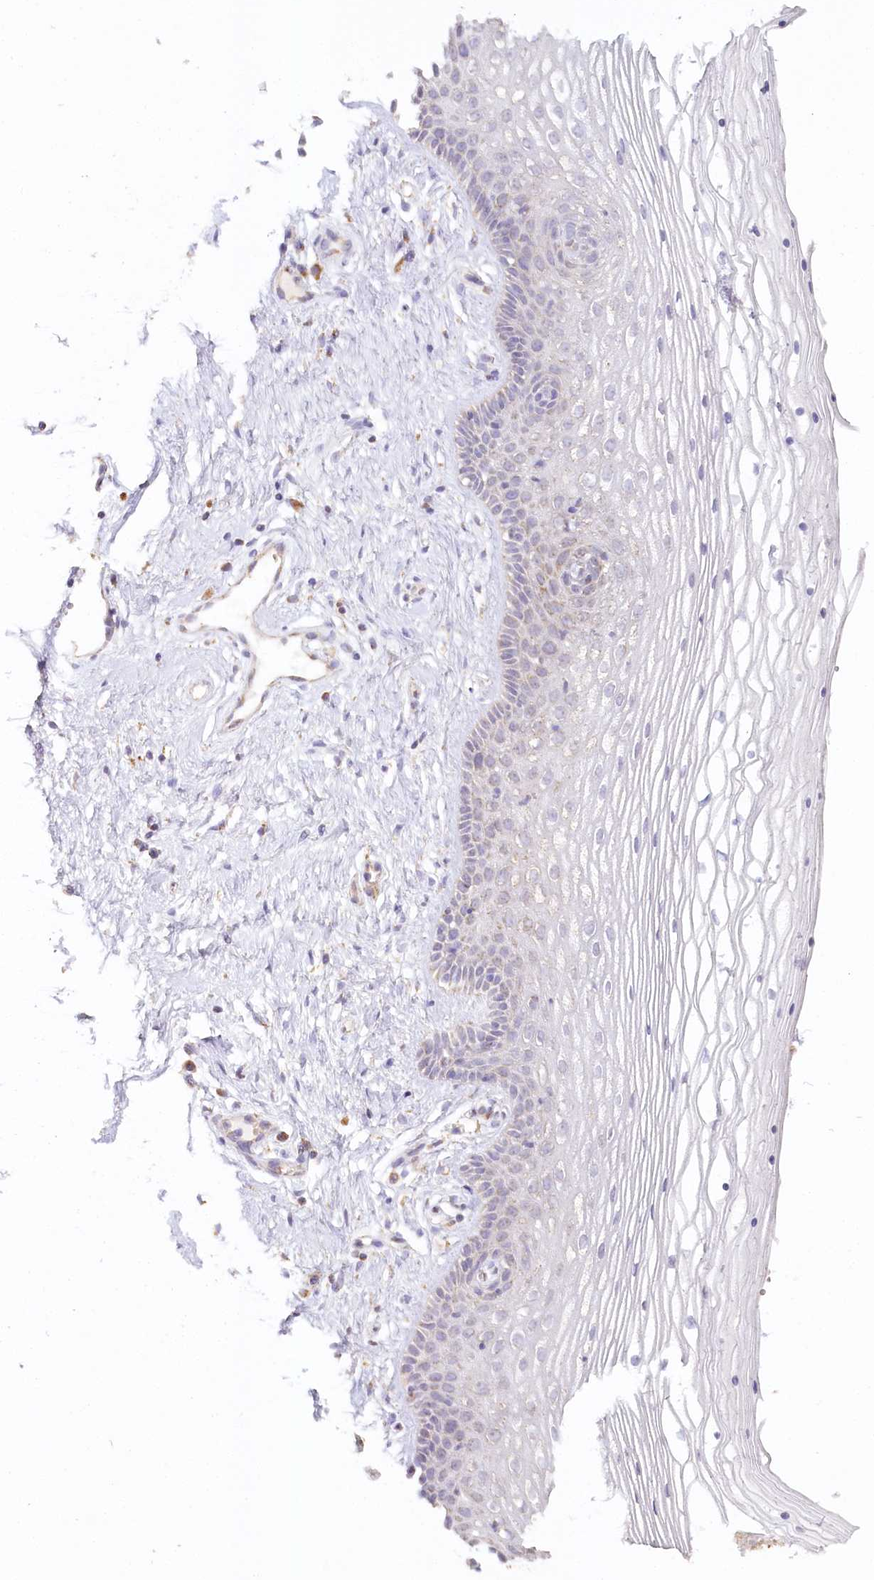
{"staining": {"intensity": "moderate", "quantity": "<25%", "location": "cytoplasmic/membranous"}, "tissue": "vagina", "cell_type": "Squamous epithelial cells", "image_type": "normal", "snomed": [{"axis": "morphology", "description": "Normal tissue, NOS"}, {"axis": "topography", "description": "Vagina"}], "caption": "Protein staining of benign vagina reveals moderate cytoplasmic/membranous staining in about <25% of squamous epithelial cells.", "gene": "MMP25", "patient": {"sex": "female", "age": 46}}